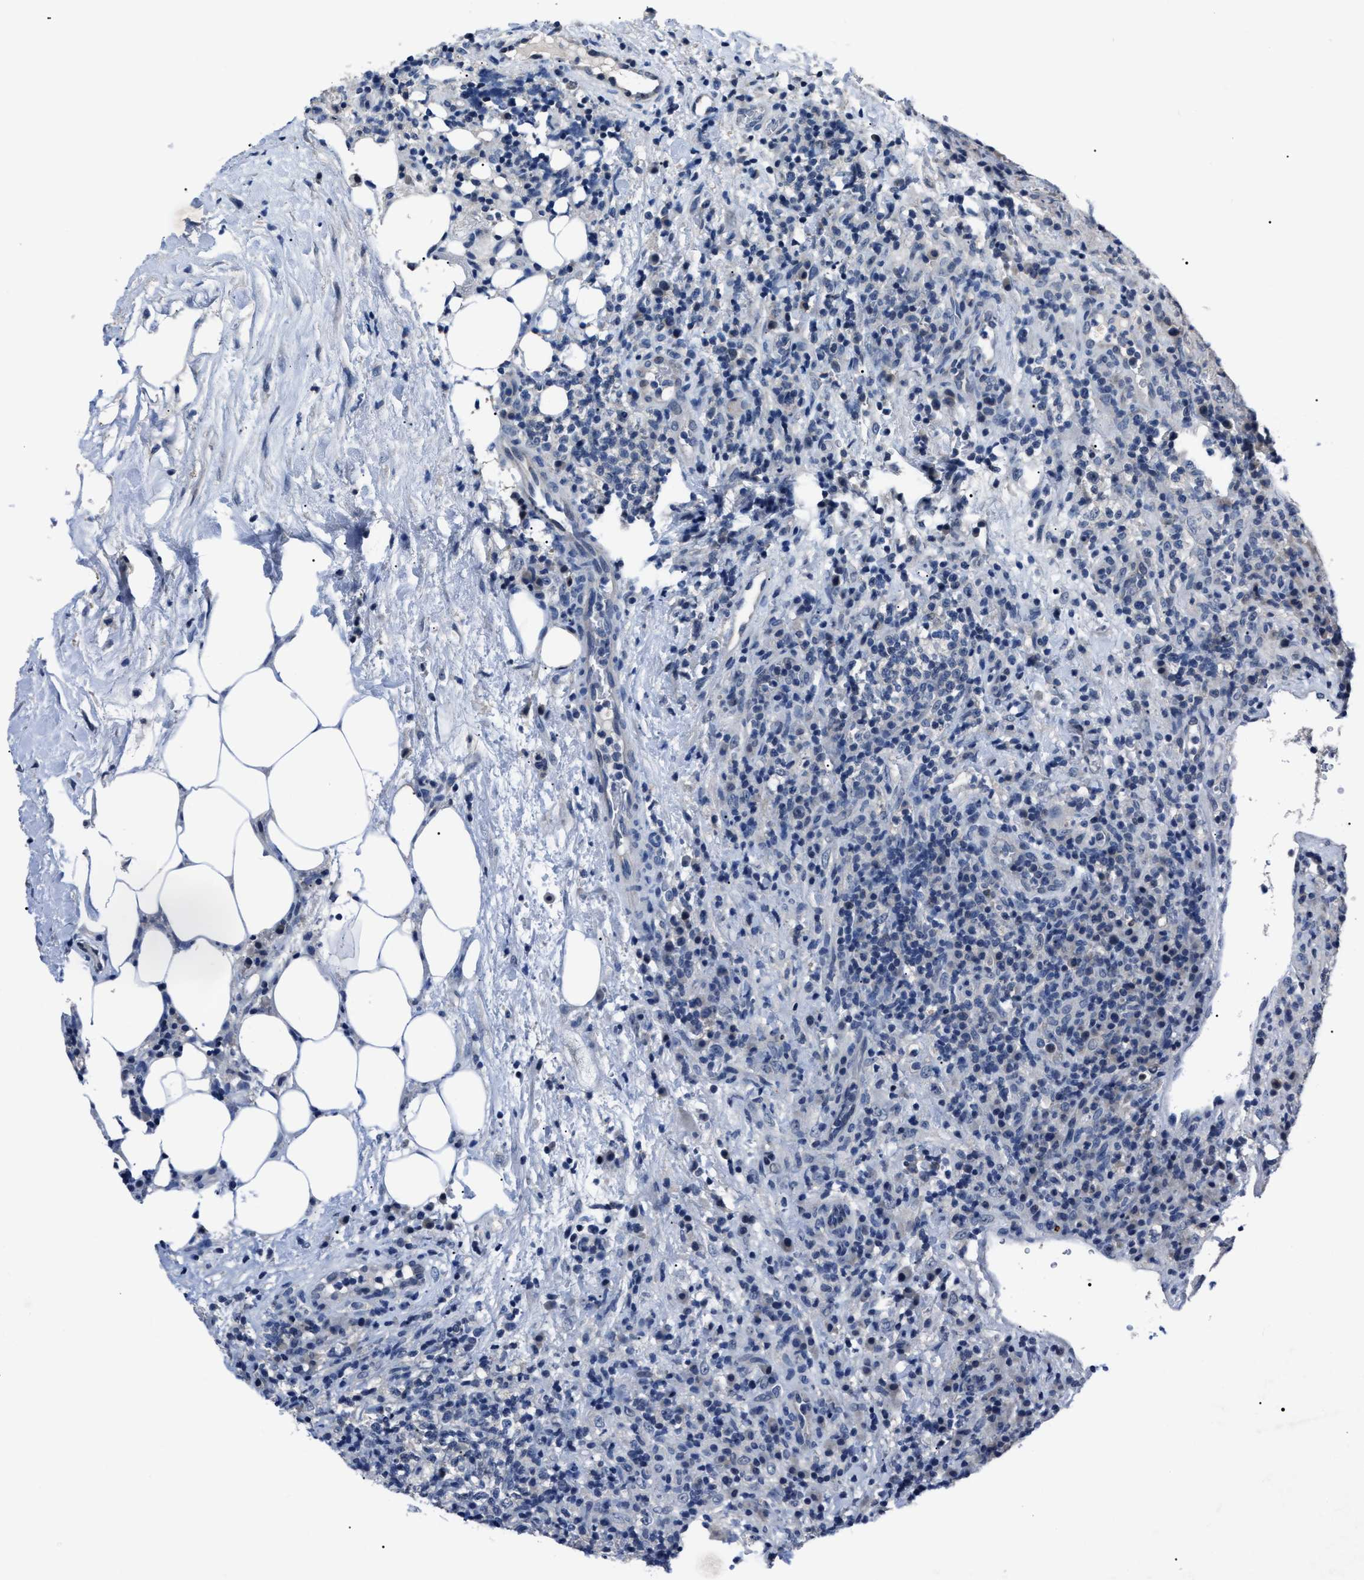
{"staining": {"intensity": "negative", "quantity": "none", "location": "none"}, "tissue": "lymphoma", "cell_type": "Tumor cells", "image_type": "cancer", "snomed": [{"axis": "morphology", "description": "Malignant lymphoma, non-Hodgkin's type, High grade"}, {"axis": "topography", "description": "Lymph node"}], "caption": "A high-resolution image shows immunohistochemistry staining of lymphoma, which reveals no significant positivity in tumor cells.", "gene": "LRWD1", "patient": {"sex": "female", "age": 76}}